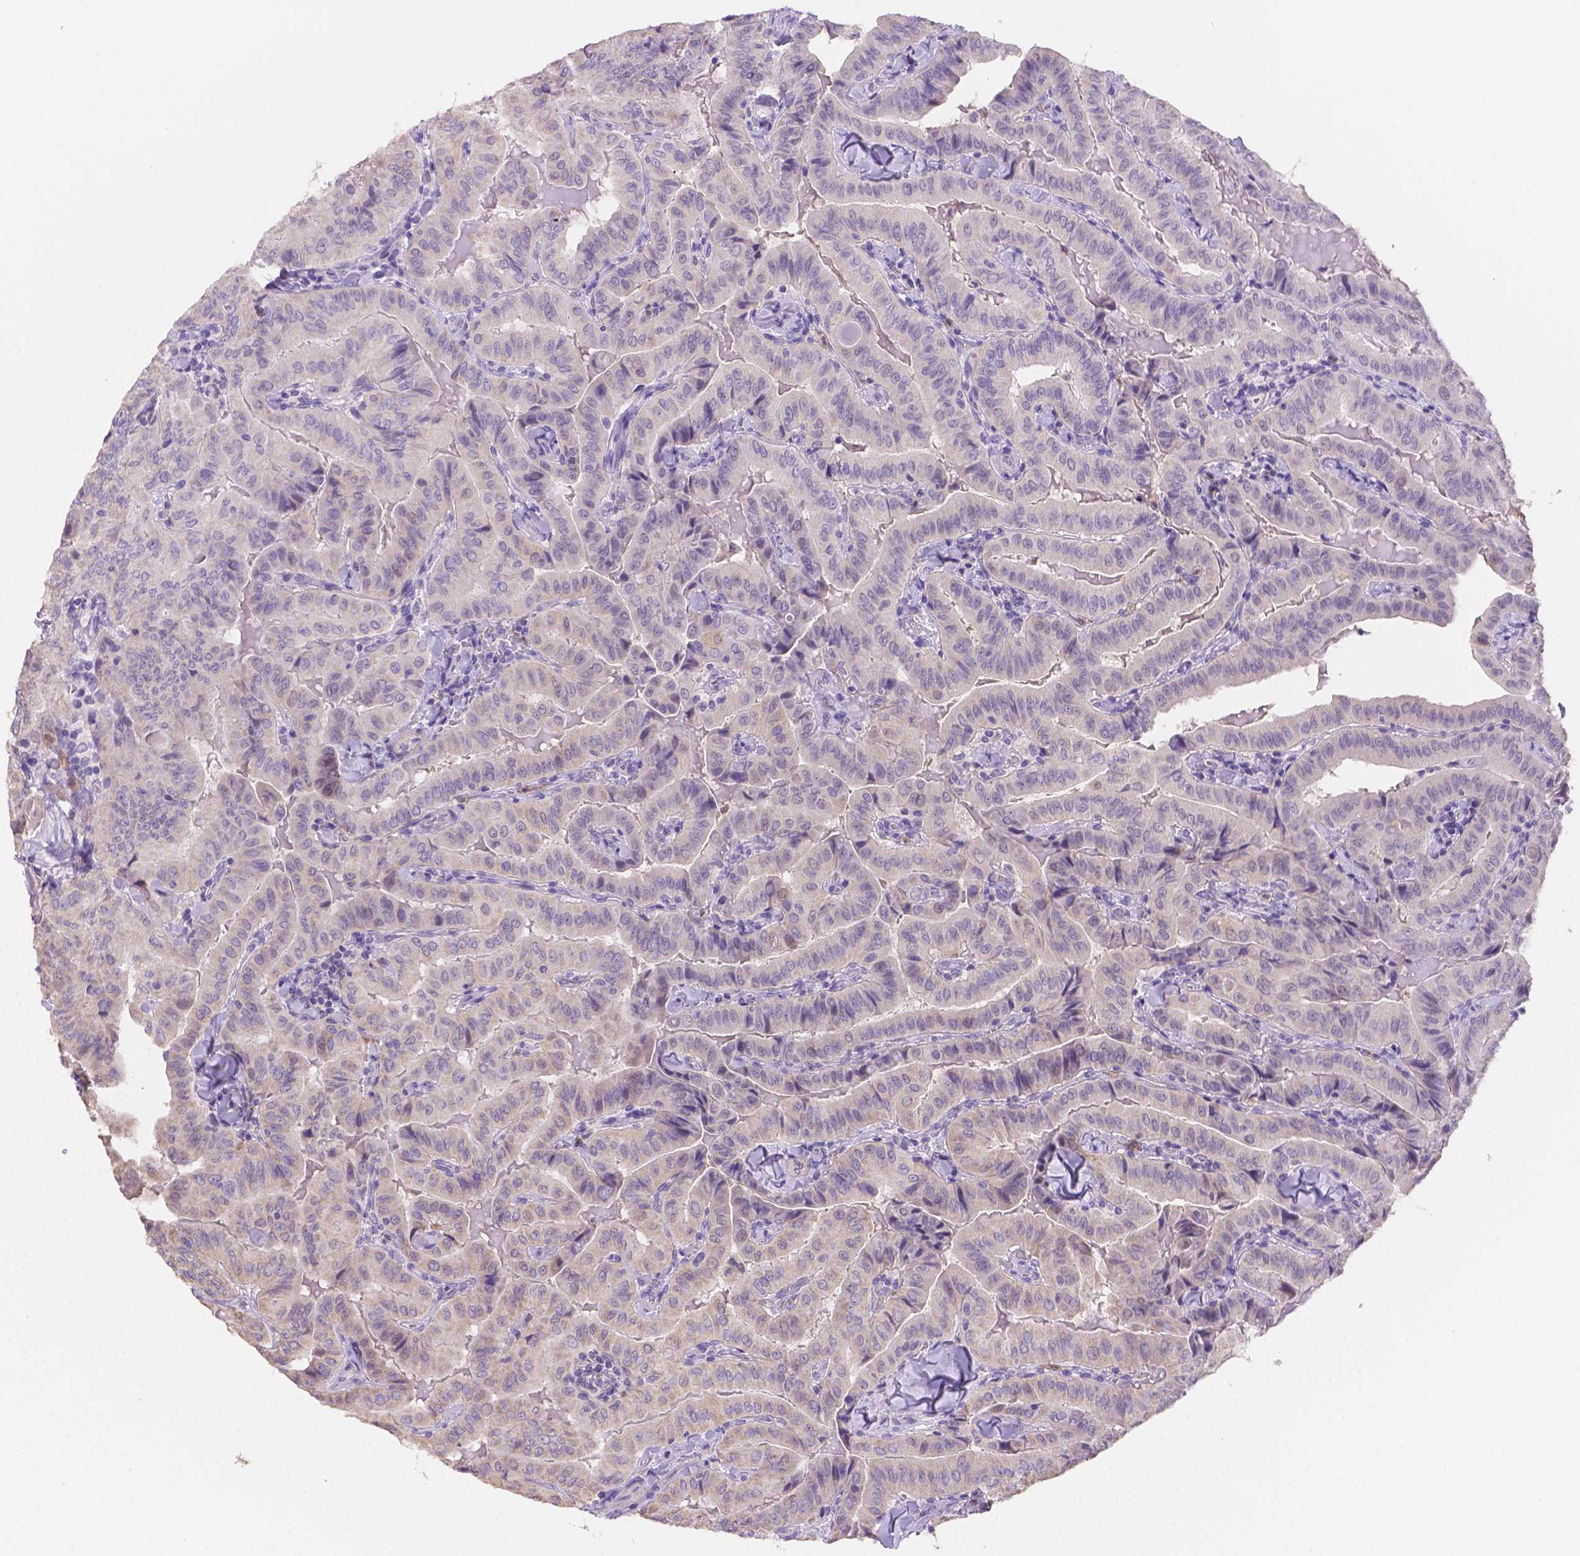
{"staining": {"intensity": "negative", "quantity": "none", "location": "none"}, "tissue": "thyroid cancer", "cell_type": "Tumor cells", "image_type": "cancer", "snomed": [{"axis": "morphology", "description": "Papillary adenocarcinoma, NOS"}, {"axis": "topography", "description": "Thyroid gland"}], "caption": "Immunohistochemistry (IHC) histopathology image of papillary adenocarcinoma (thyroid) stained for a protein (brown), which demonstrates no staining in tumor cells.", "gene": "NXPE2", "patient": {"sex": "female", "age": 68}}